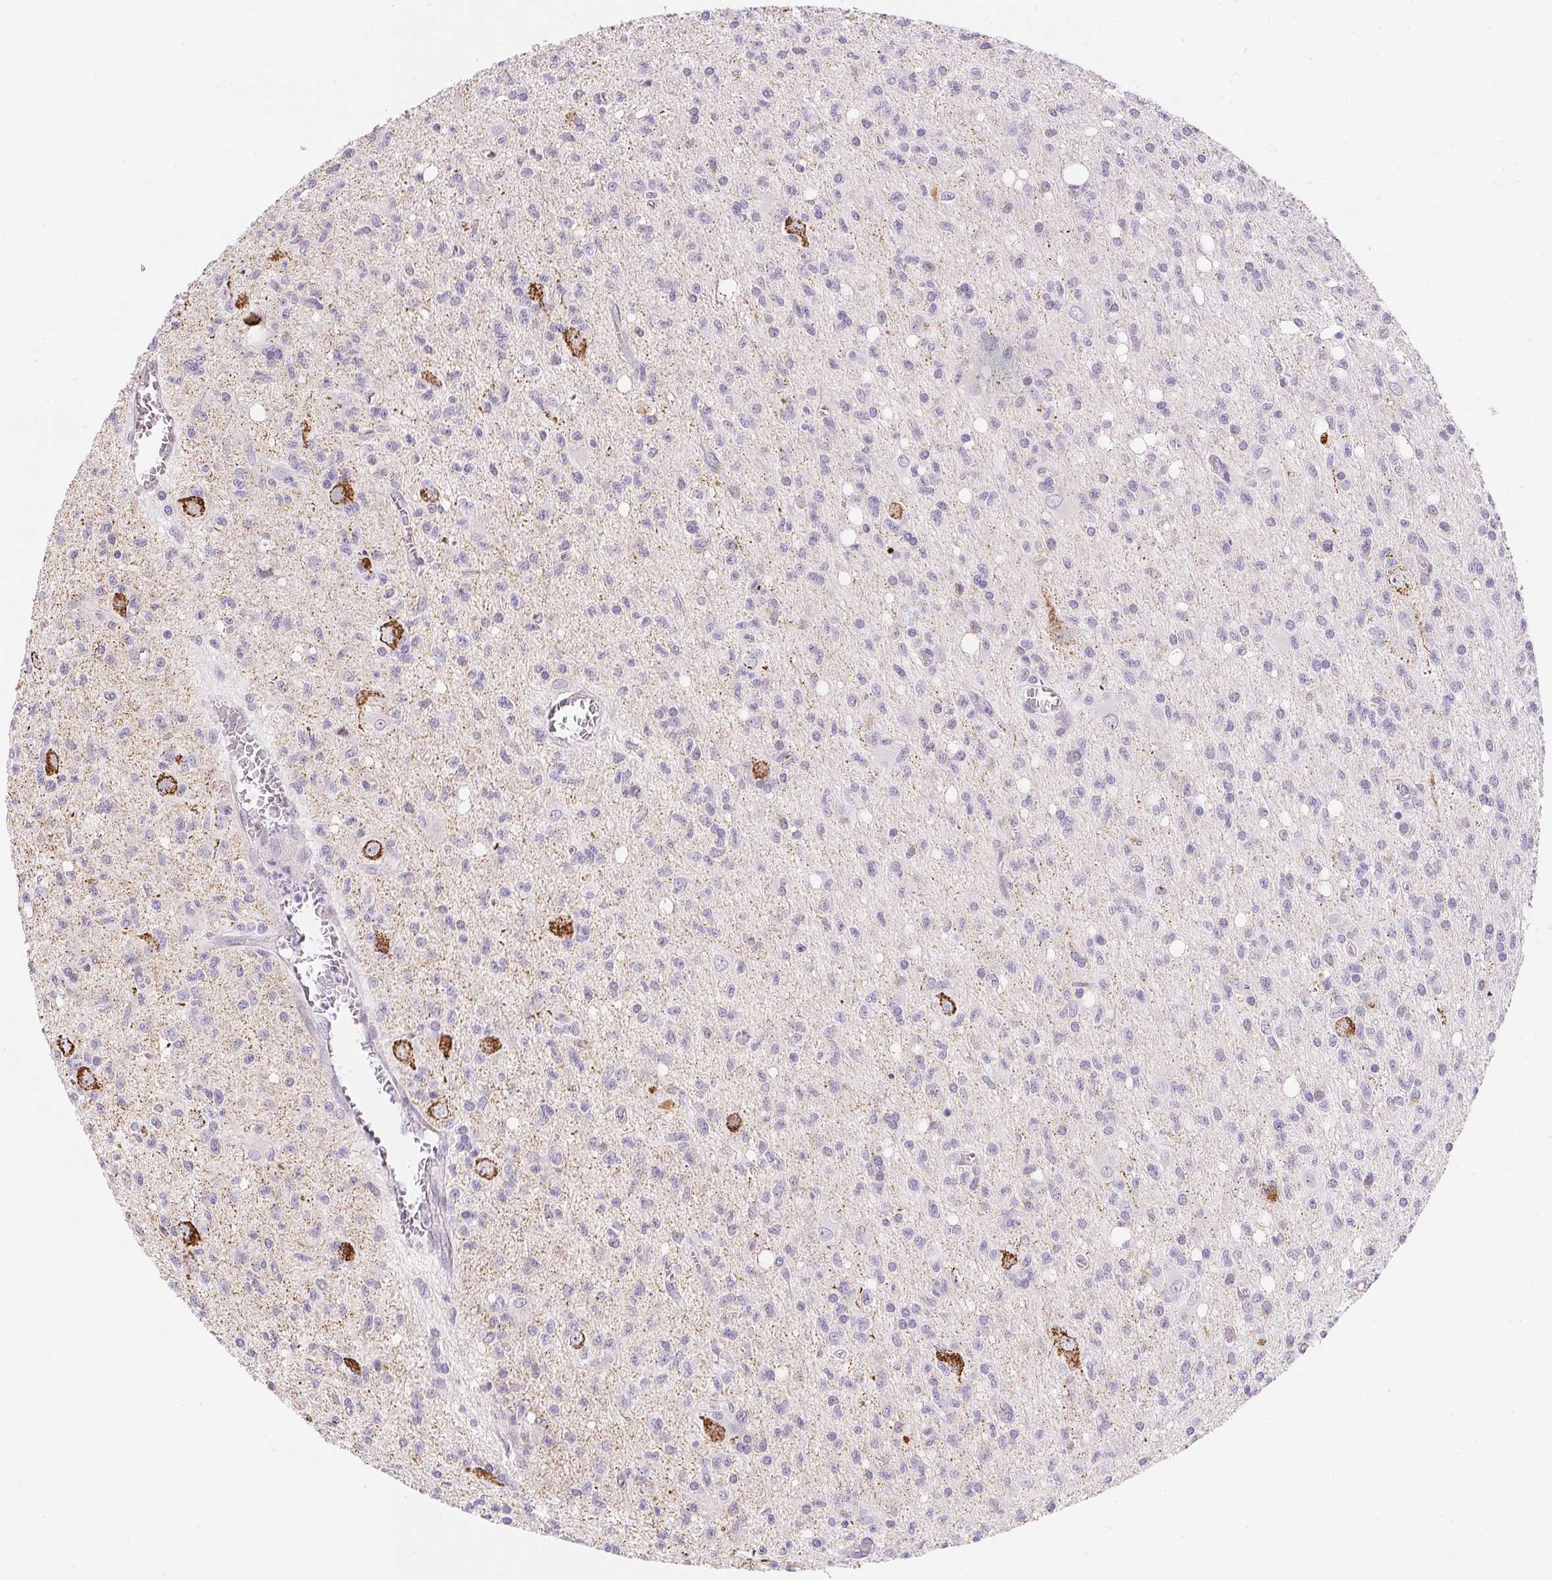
{"staining": {"intensity": "negative", "quantity": "none", "location": "none"}, "tissue": "glioma", "cell_type": "Tumor cells", "image_type": "cancer", "snomed": [{"axis": "morphology", "description": "Glioma, malignant, Low grade"}, {"axis": "topography", "description": "Brain"}], "caption": "Photomicrograph shows no significant protein positivity in tumor cells of malignant low-grade glioma.", "gene": "GIPC2", "patient": {"sex": "male", "age": 64}}